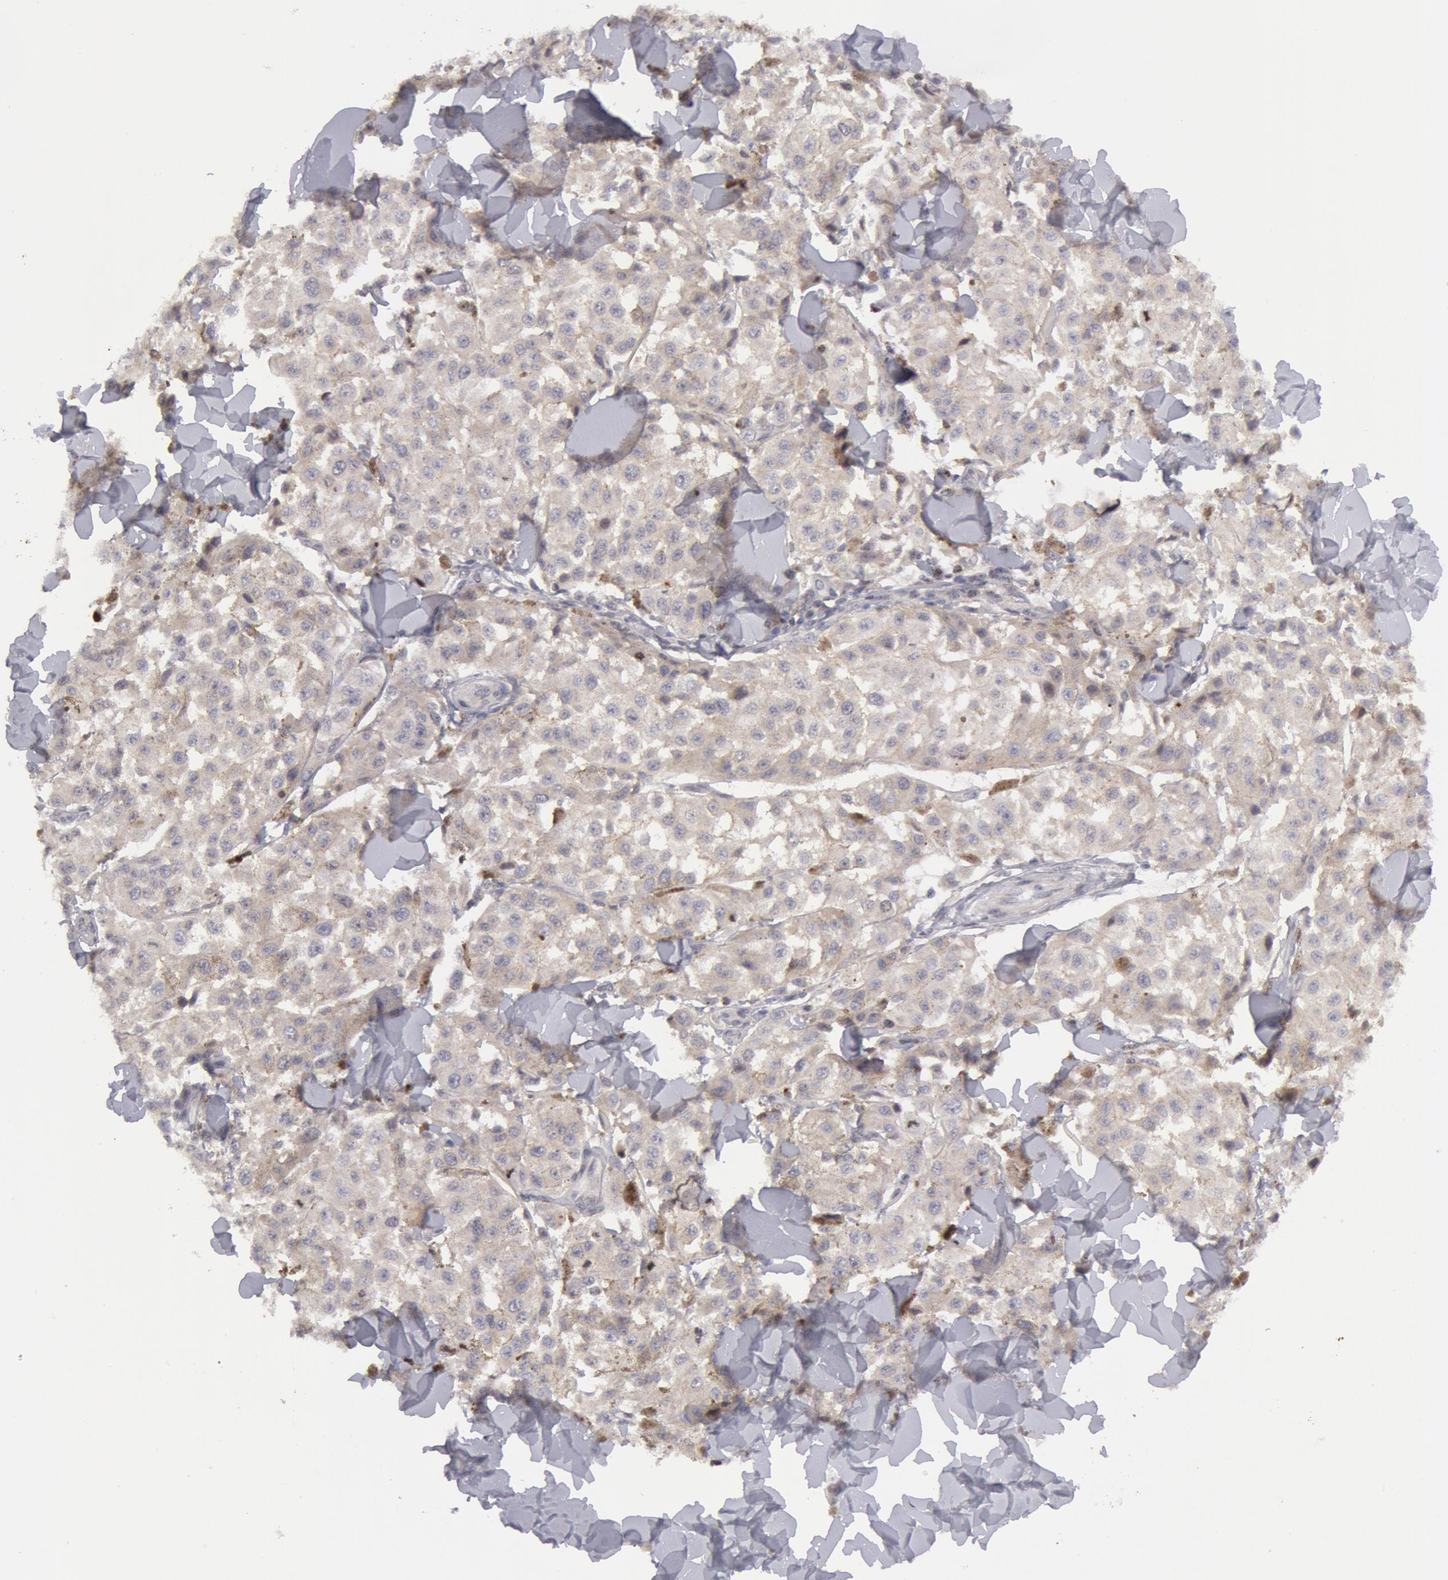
{"staining": {"intensity": "weak", "quantity": ">75%", "location": "cytoplasmic/membranous"}, "tissue": "melanoma", "cell_type": "Tumor cells", "image_type": "cancer", "snomed": [{"axis": "morphology", "description": "Malignant melanoma, NOS"}, {"axis": "topography", "description": "Skin"}], "caption": "Malignant melanoma tissue reveals weak cytoplasmic/membranous expression in approximately >75% of tumor cells", "gene": "ERBB2", "patient": {"sex": "female", "age": 64}}